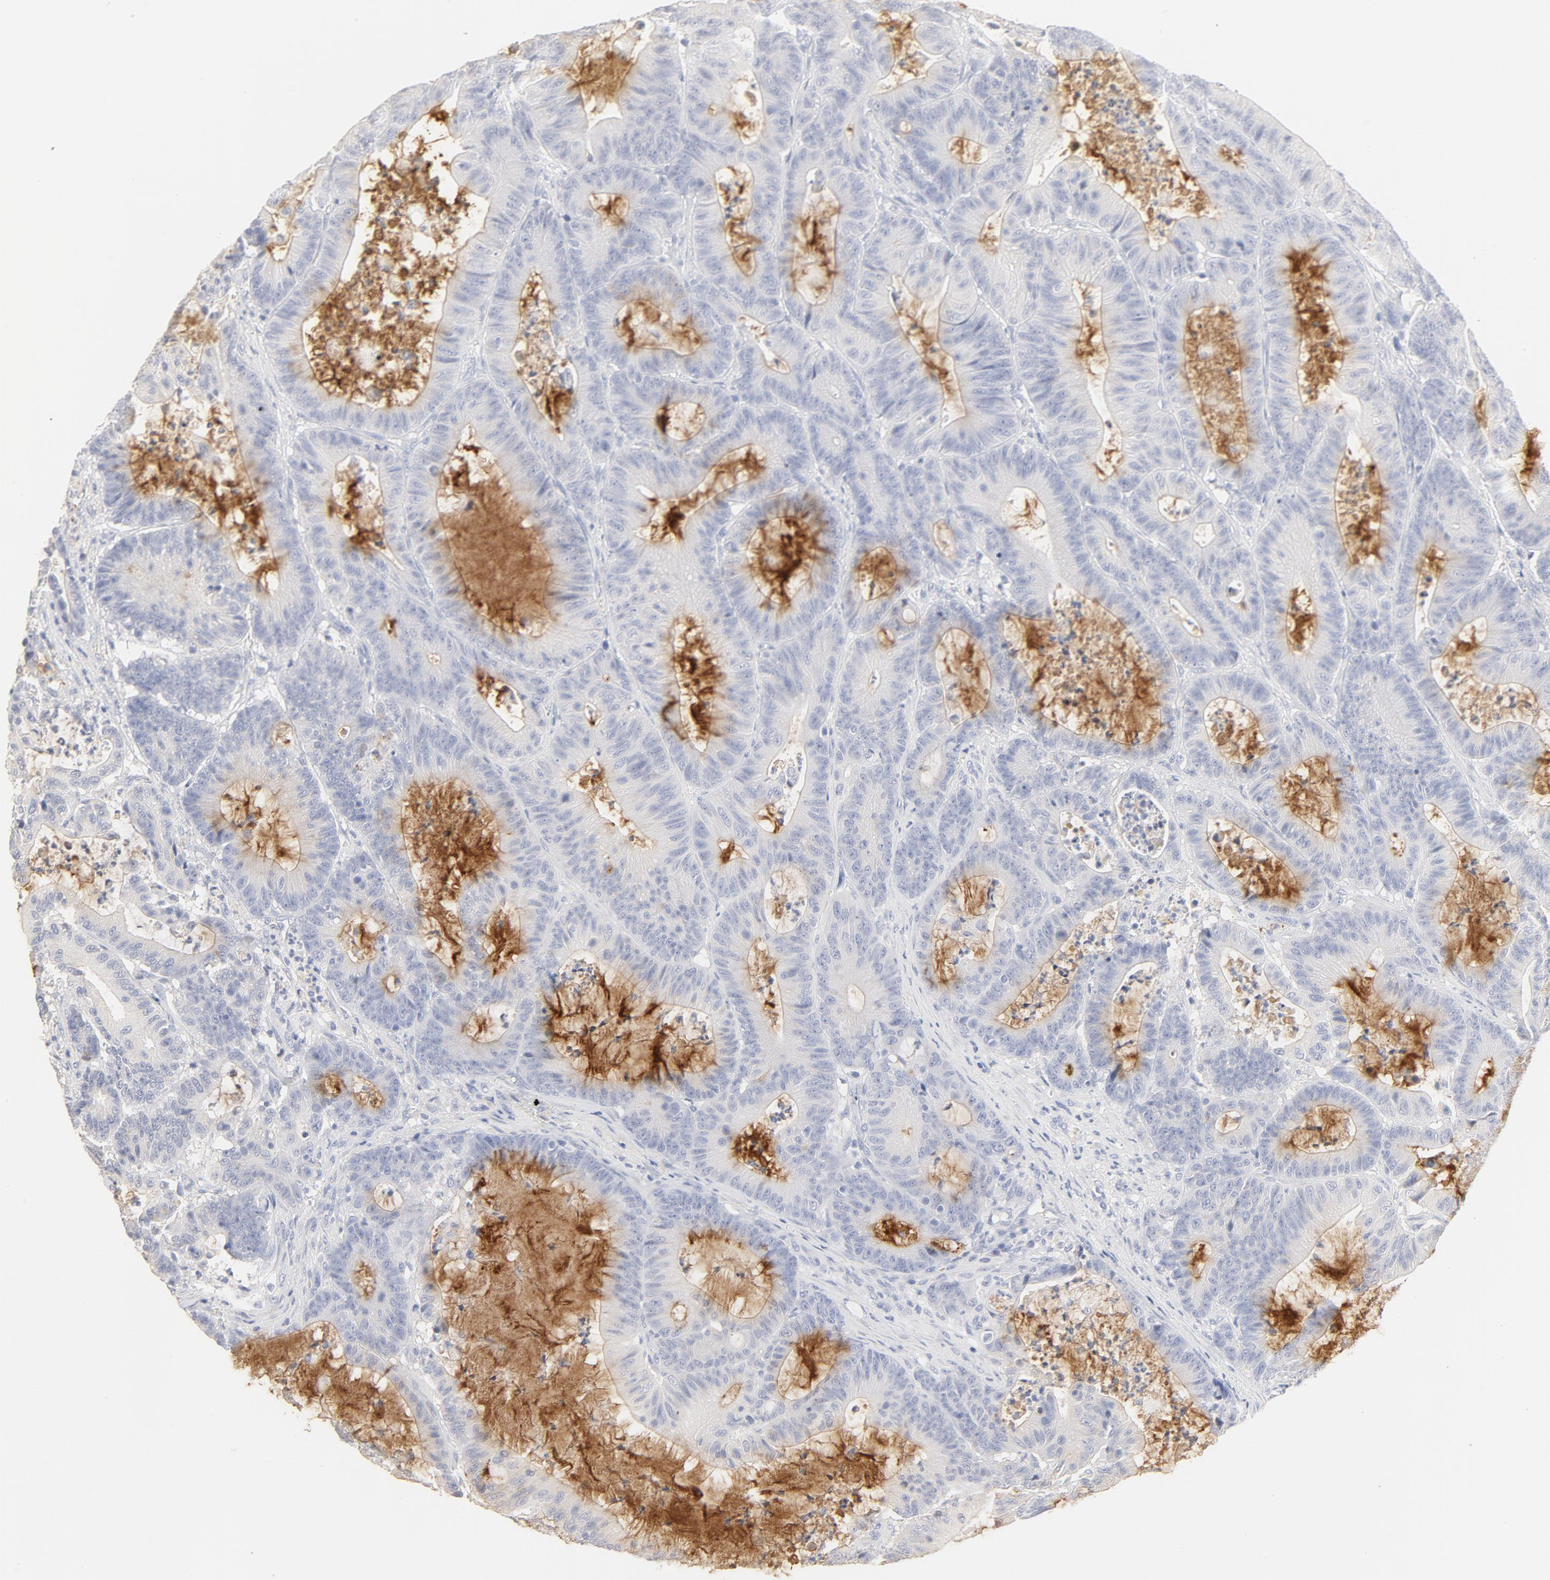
{"staining": {"intensity": "negative", "quantity": "none", "location": "none"}, "tissue": "colorectal cancer", "cell_type": "Tumor cells", "image_type": "cancer", "snomed": [{"axis": "morphology", "description": "Adenocarcinoma, NOS"}, {"axis": "topography", "description": "Colon"}], "caption": "The IHC micrograph has no significant expression in tumor cells of adenocarcinoma (colorectal) tissue.", "gene": "FCGBP", "patient": {"sex": "female", "age": 84}}